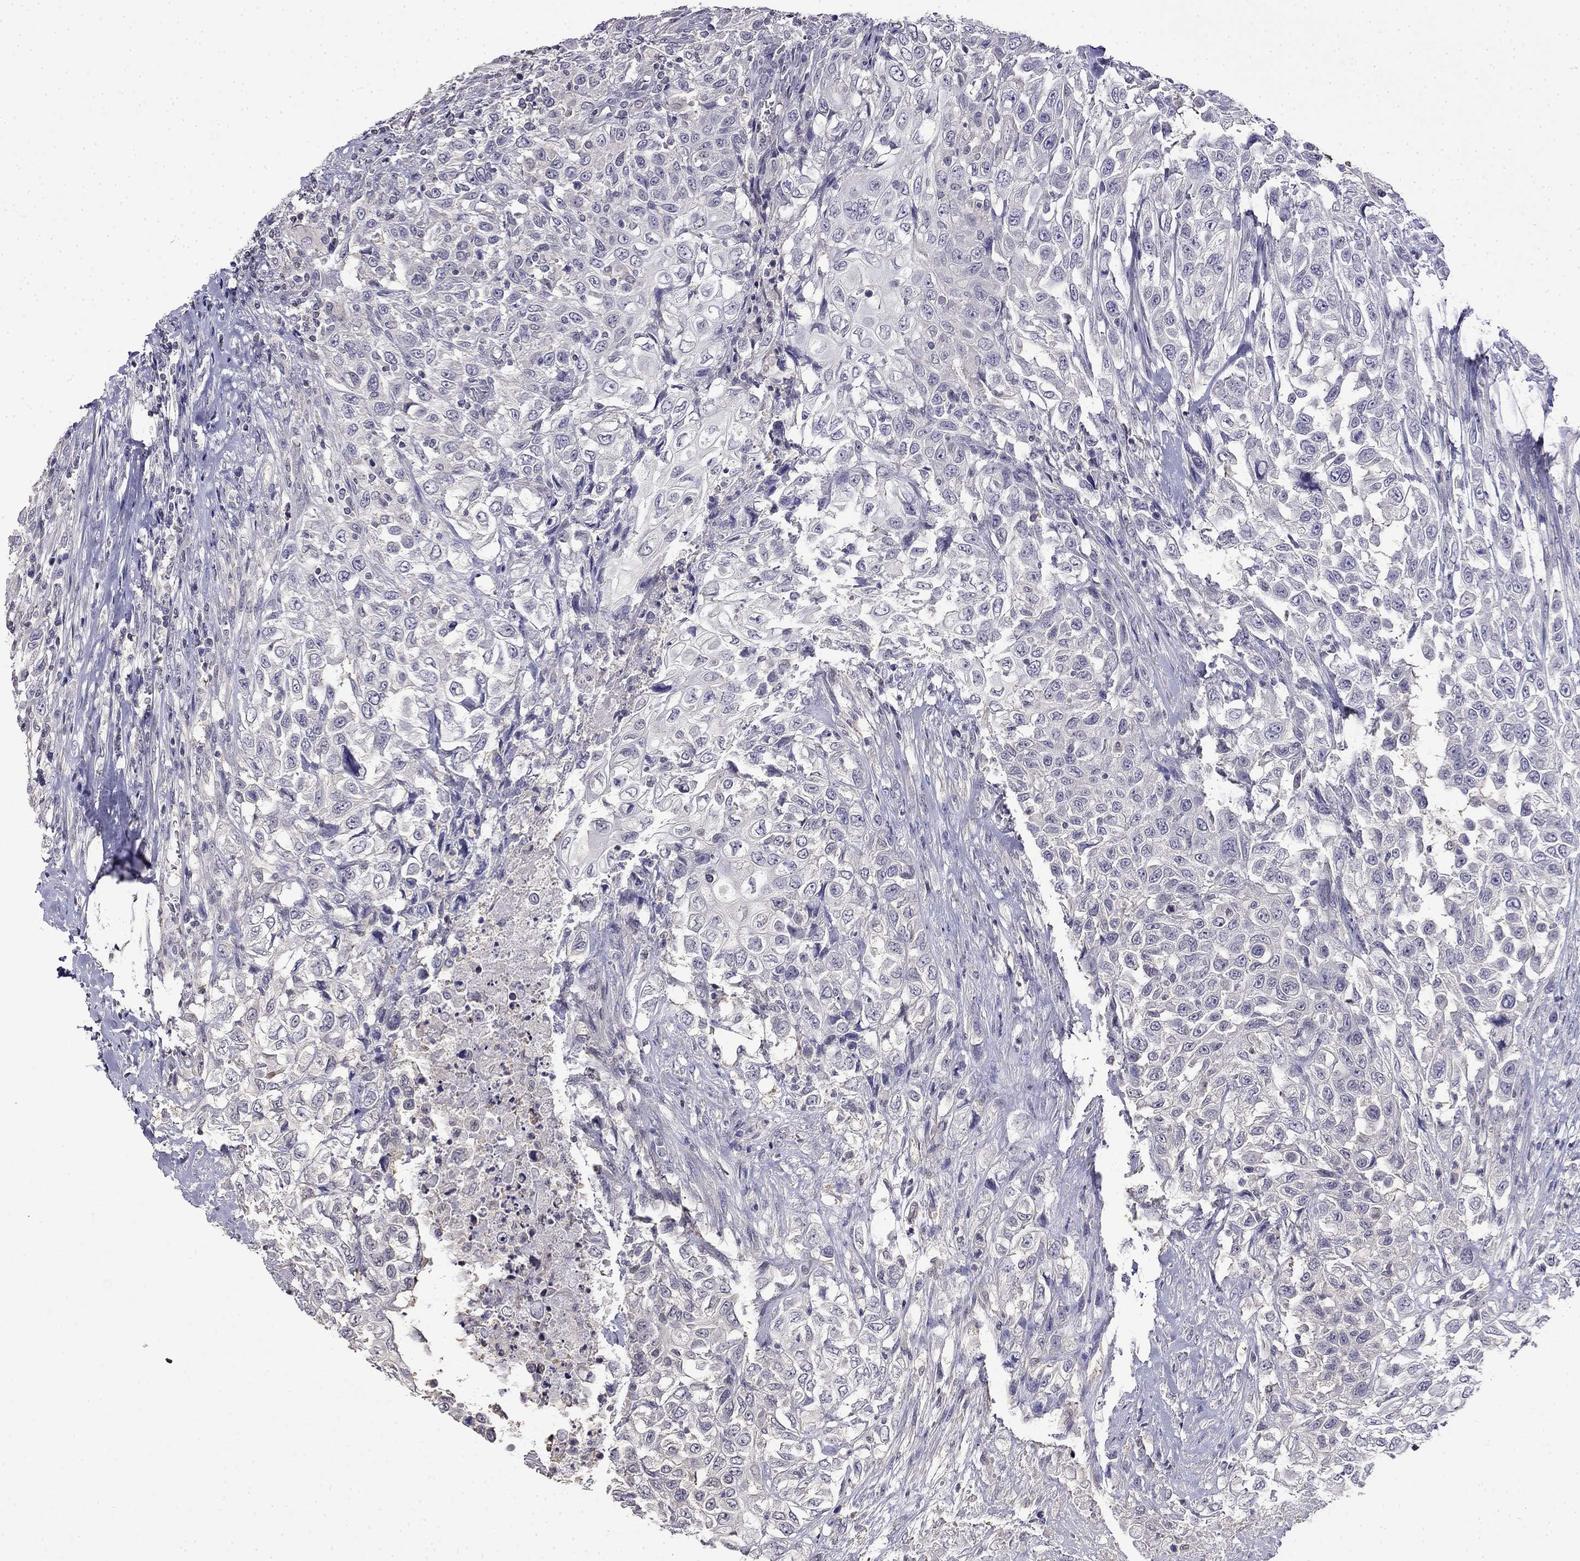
{"staining": {"intensity": "negative", "quantity": "none", "location": "none"}, "tissue": "urothelial cancer", "cell_type": "Tumor cells", "image_type": "cancer", "snomed": [{"axis": "morphology", "description": "Urothelial carcinoma, High grade"}, {"axis": "topography", "description": "Urinary bladder"}], "caption": "A photomicrograph of urothelial cancer stained for a protein exhibits no brown staining in tumor cells.", "gene": "GUCA1B", "patient": {"sex": "female", "age": 56}}